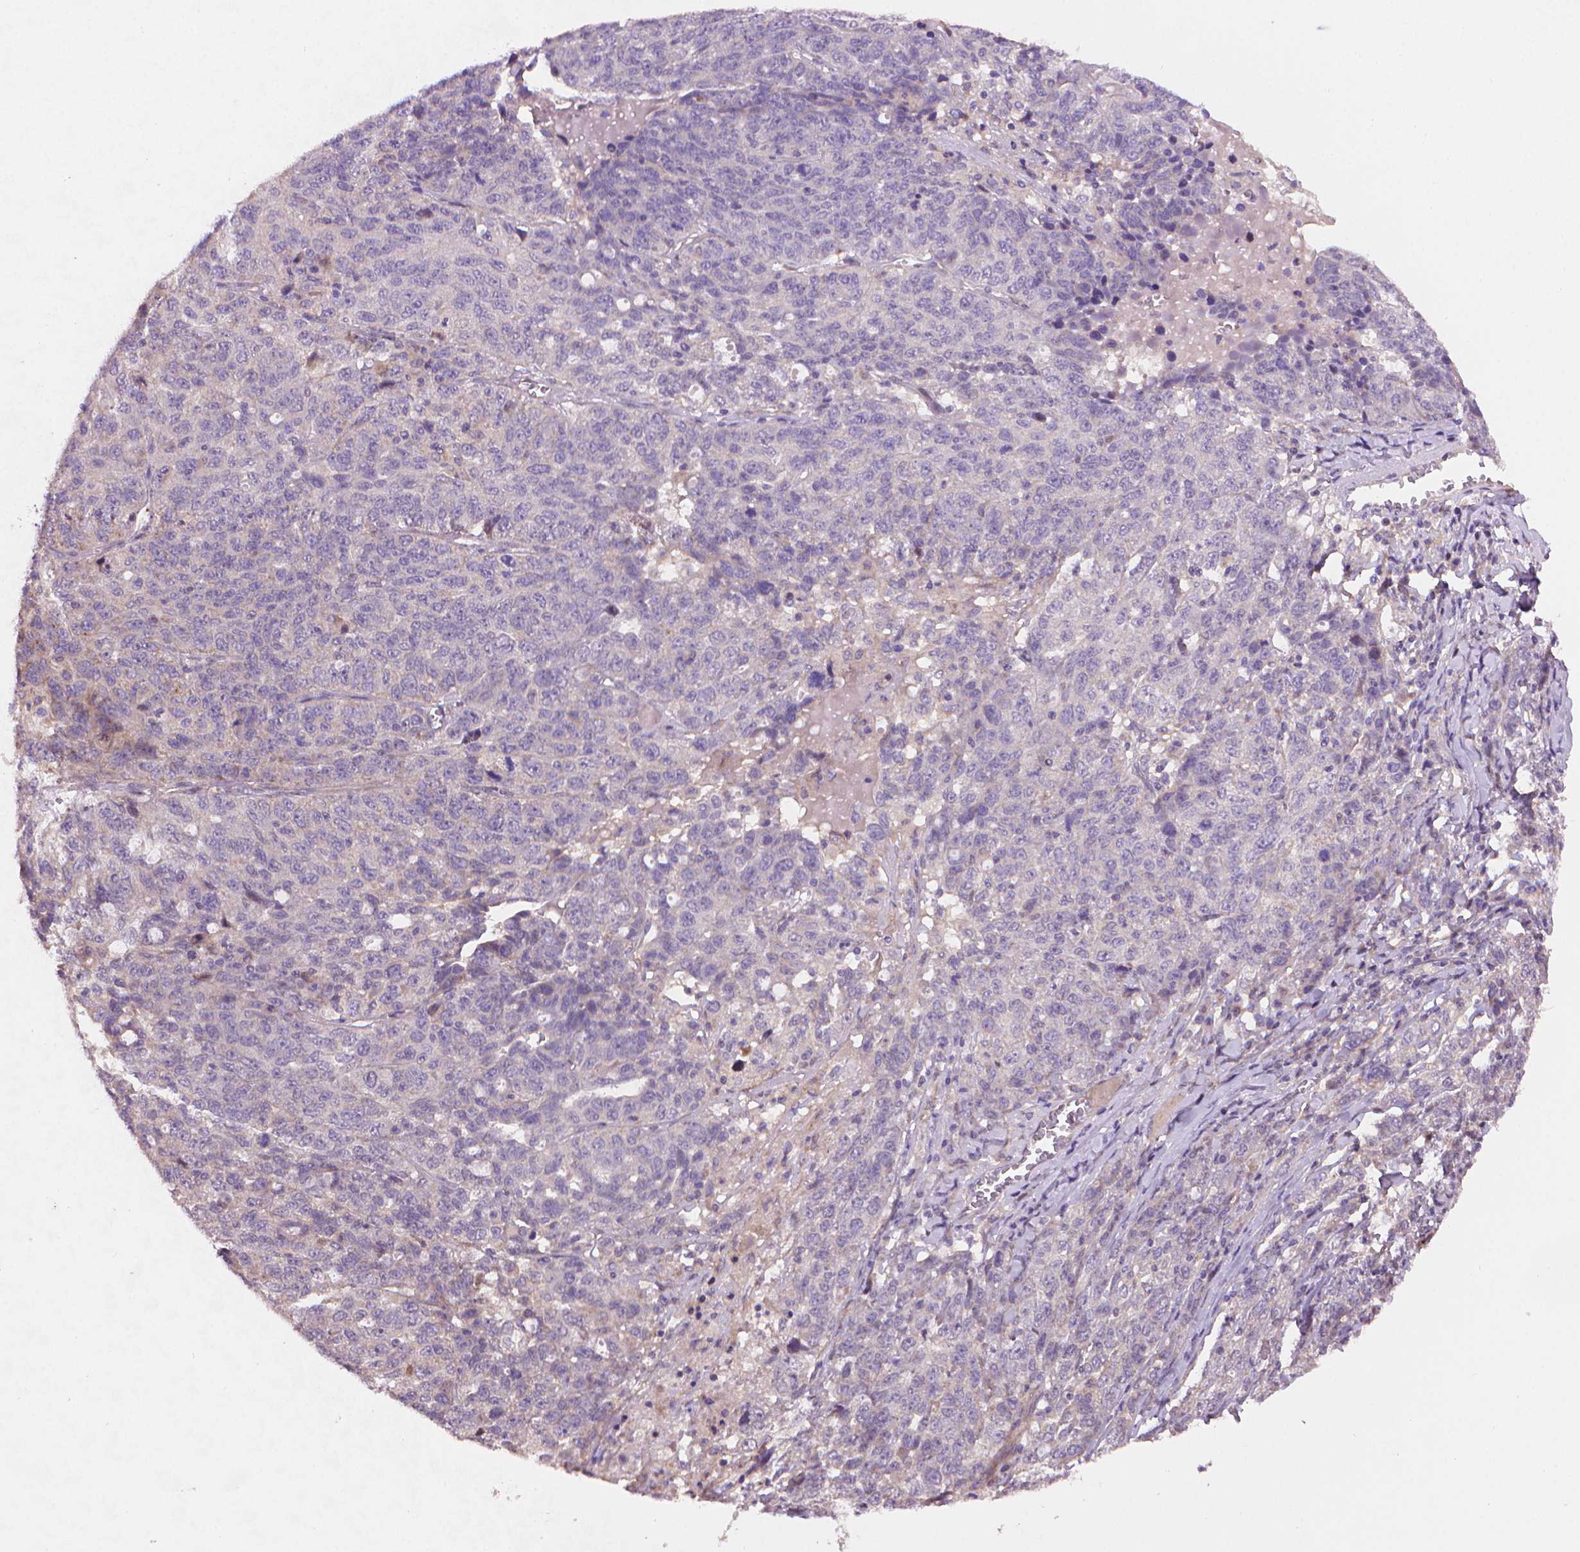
{"staining": {"intensity": "negative", "quantity": "none", "location": "none"}, "tissue": "ovarian cancer", "cell_type": "Tumor cells", "image_type": "cancer", "snomed": [{"axis": "morphology", "description": "Cystadenocarcinoma, serous, NOS"}, {"axis": "topography", "description": "Ovary"}], "caption": "Photomicrograph shows no significant protein positivity in tumor cells of ovarian cancer.", "gene": "AMMECR1", "patient": {"sex": "female", "age": 71}}